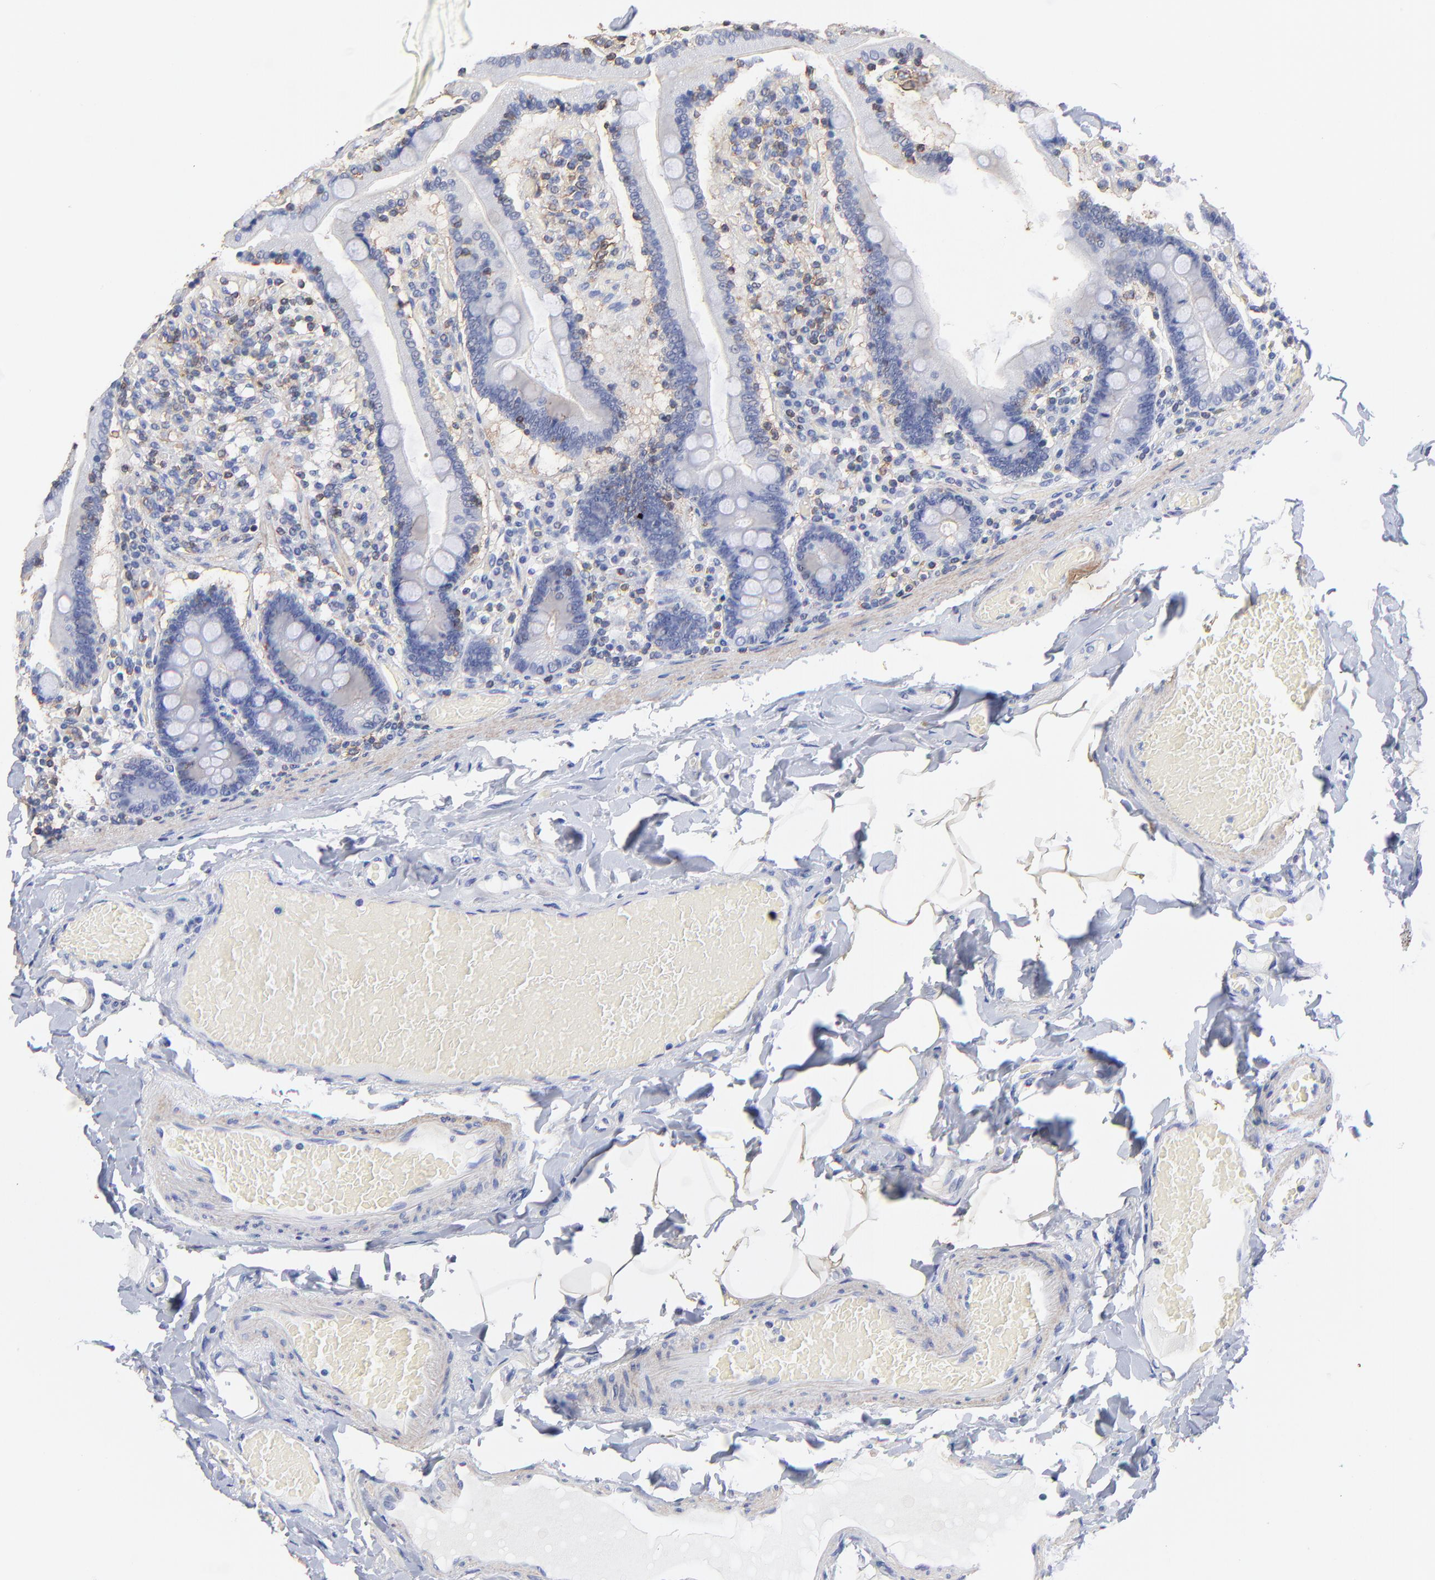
{"staining": {"intensity": "negative", "quantity": "none", "location": "none"}, "tissue": "duodenum", "cell_type": "Glandular cells", "image_type": "normal", "snomed": [{"axis": "morphology", "description": "Normal tissue, NOS"}, {"axis": "topography", "description": "Duodenum"}], "caption": "The micrograph demonstrates no significant staining in glandular cells of duodenum. (DAB immunohistochemistry (IHC), high magnification).", "gene": "ASL", "patient": {"sex": "male", "age": 66}}